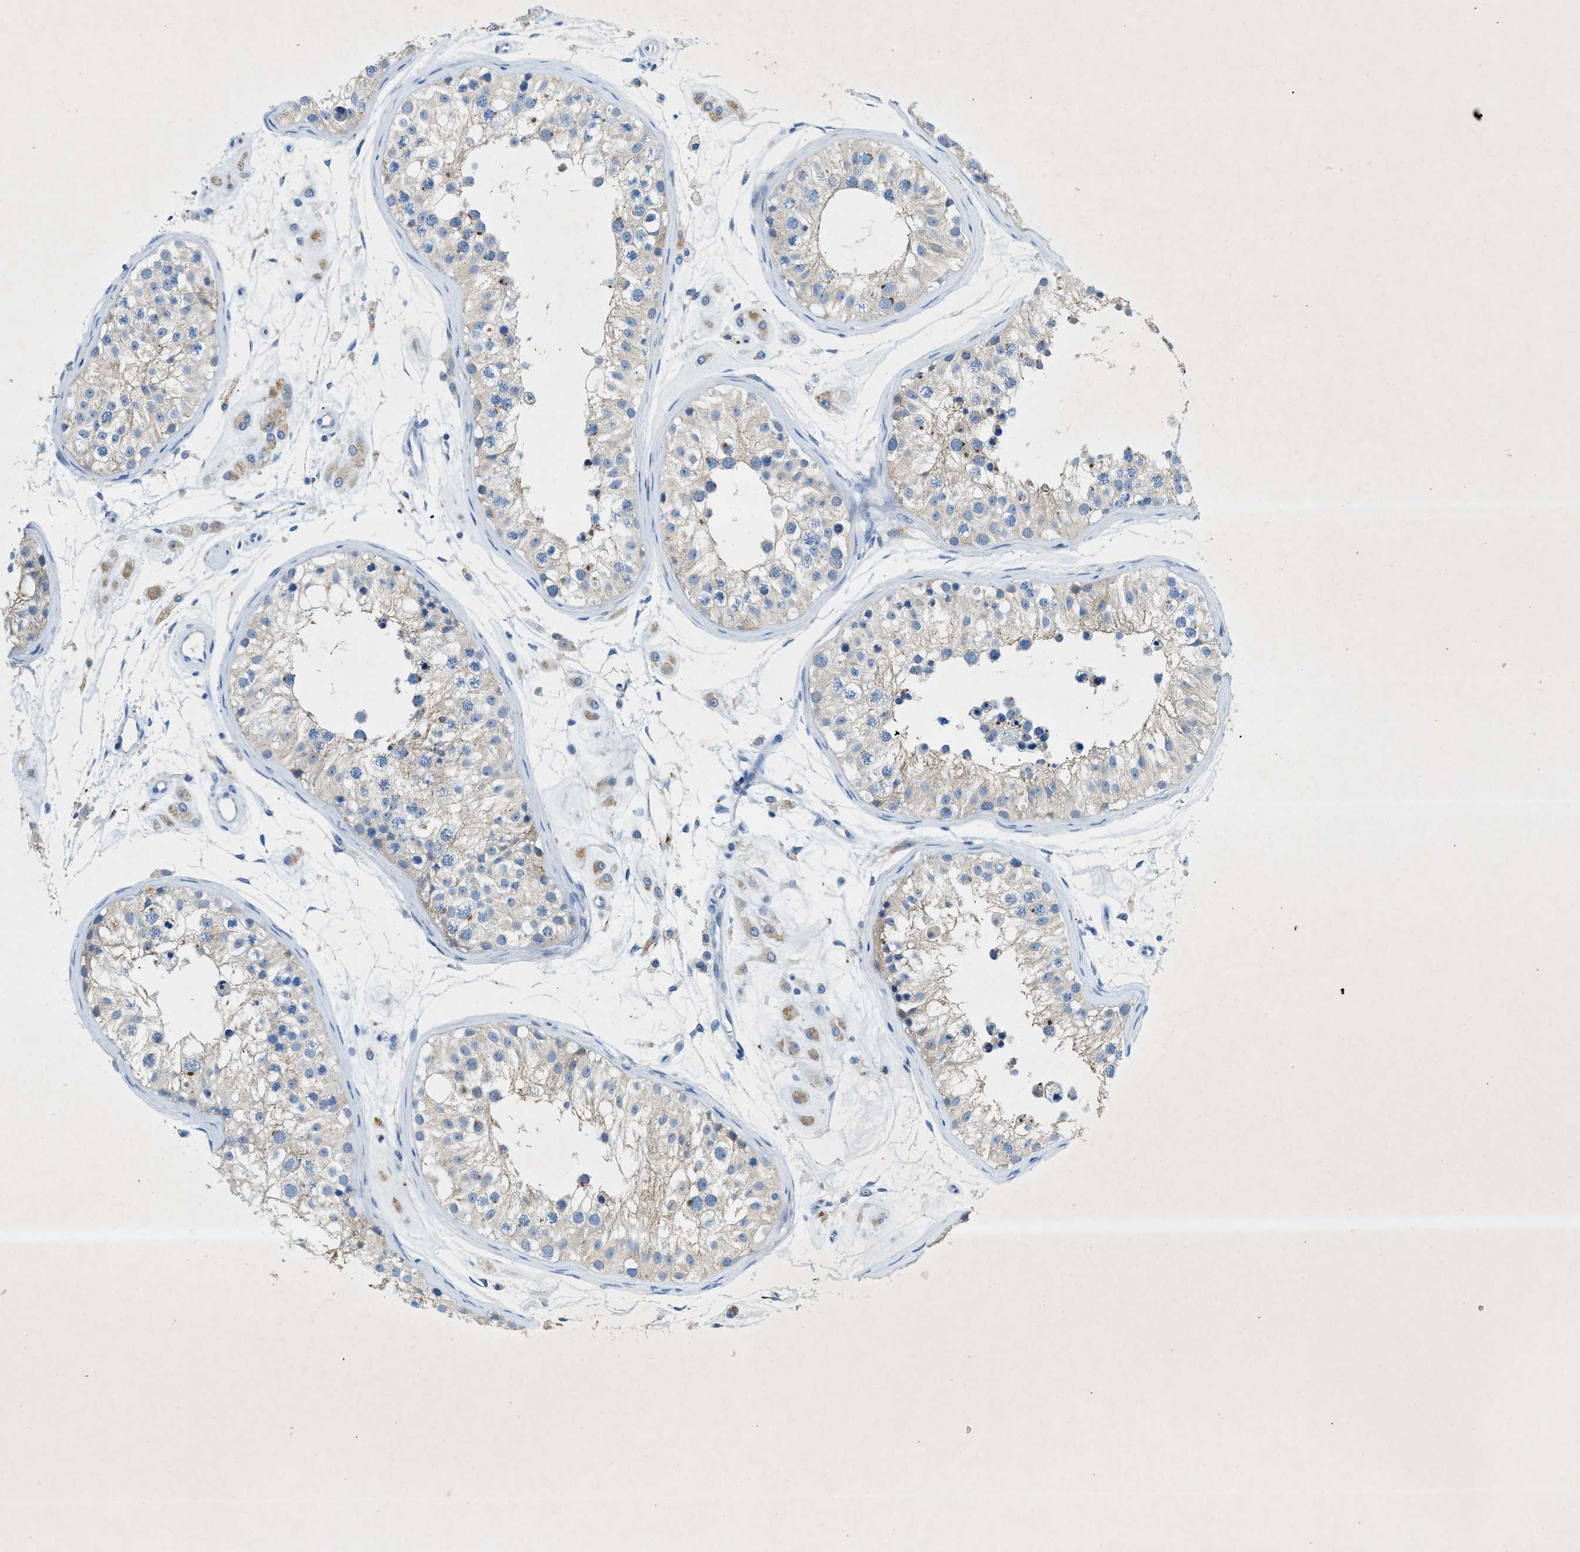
{"staining": {"intensity": "weak", "quantity": "25%-75%", "location": "cytoplasmic/membranous"}, "tissue": "testis", "cell_type": "Cells in seminiferous ducts", "image_type": "normal", "snomed": [{"axis": "morphology", "description": "Normal tissue, NOS"}, {"axis": "morphology", "description": "Adenocarcinoma, metastatic, NOS"}, {"axis": "topography", "description": "Testis"}], "caption": "A brown stain shows weak cytoplasmic/membranous positivity of a protein in cells in seminiferous ducts of normal human testis. (DAB (3,3'-diaminobenzidine) IHC with brightfield microscopy, high magnification).", "gene": "ZDHHC13", "patient": {"sex": "male", "age": 26}}